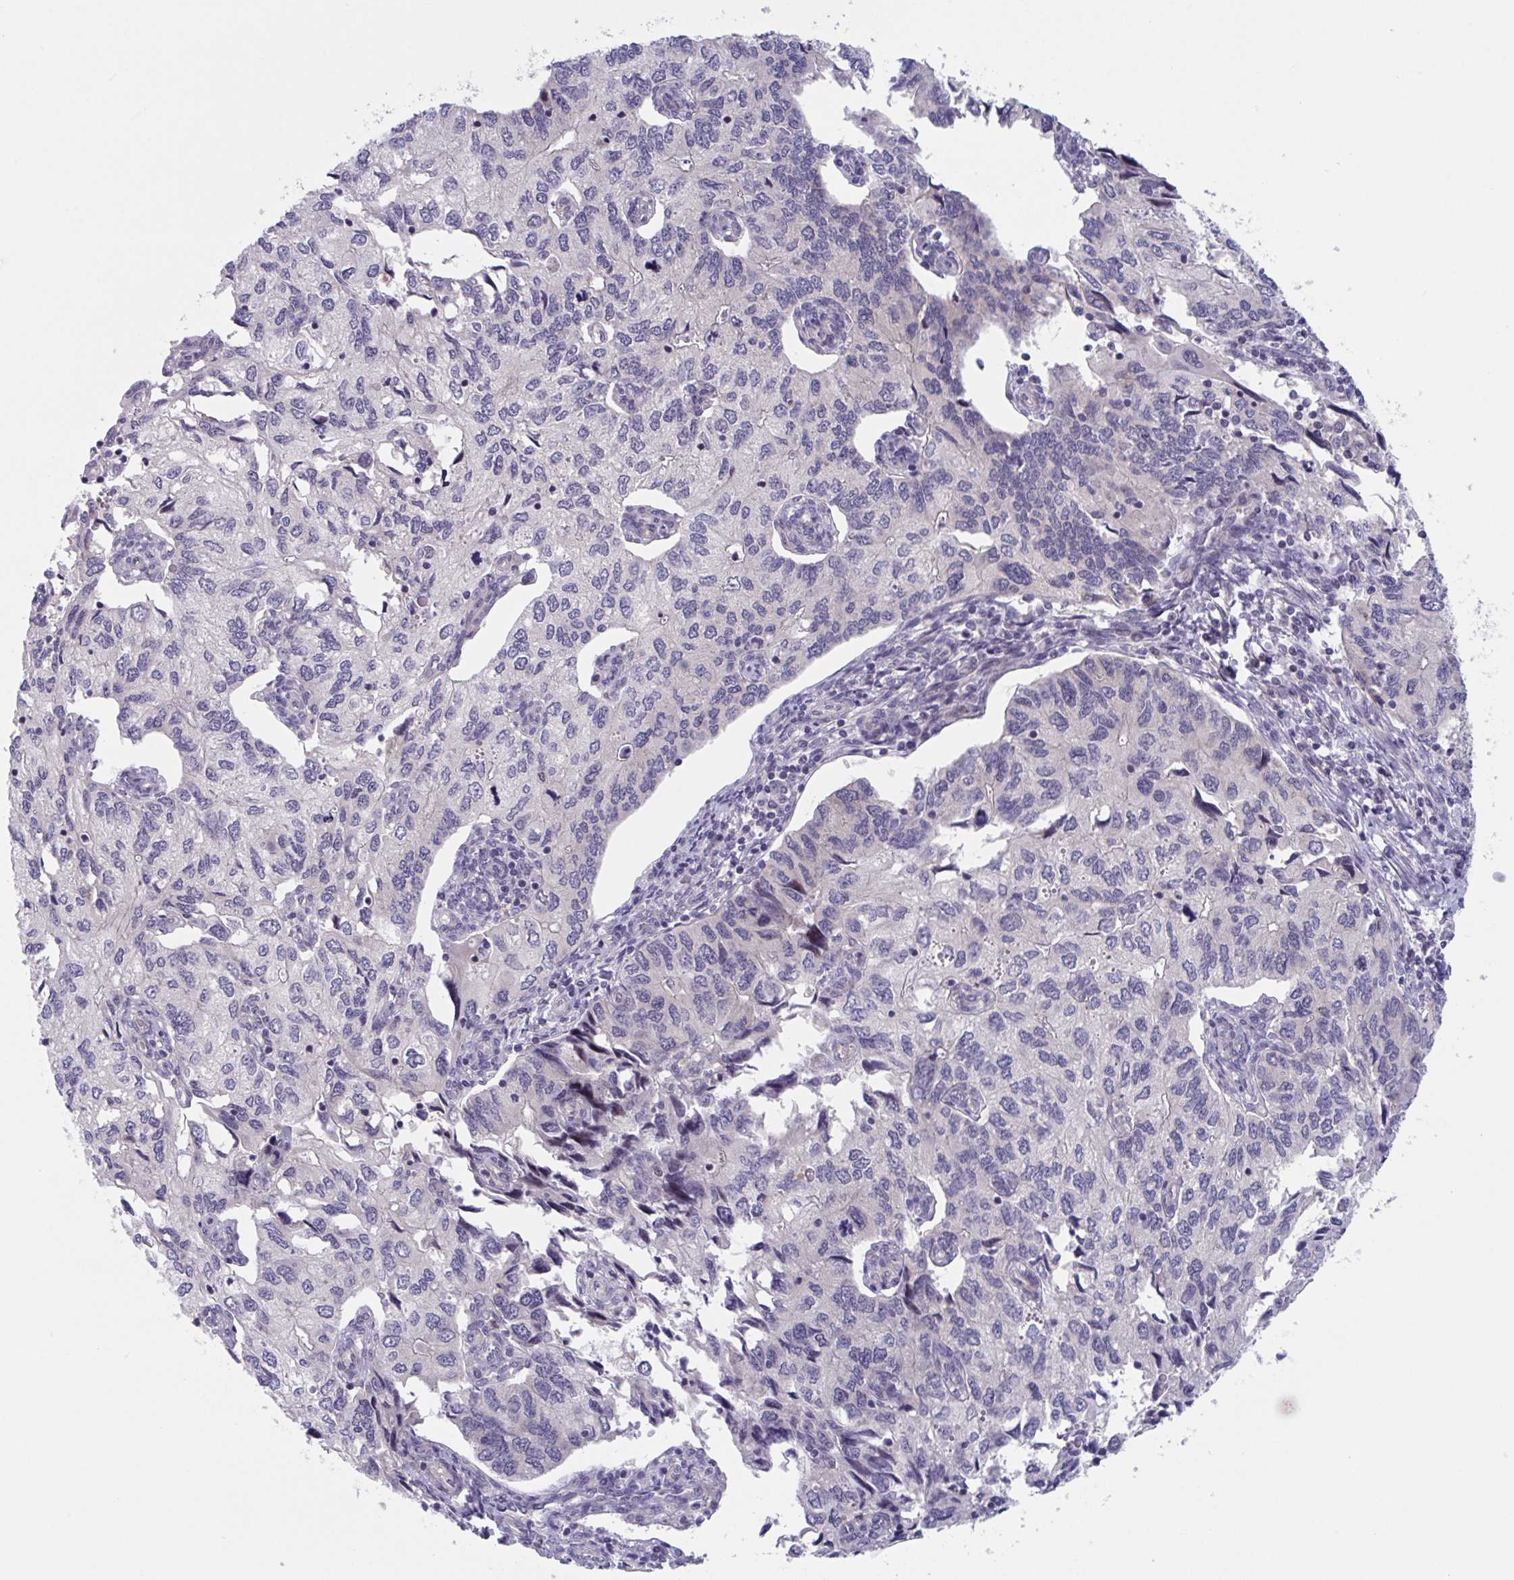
{"staining": {"intensity": "negative", "quantity": "none", "location": "none"}, "tissue": "endometrial cancer", "cell_type": "Tumor cells", "image_type": "cancer", "snomed": [{"axis": "morphology", "description": "Carcinoma, NOS"}, {"axis": "topography", "description": "Uterus"}], "caption": "Immunohistochemical staining of endometrial cancer reveals no significant expression in tumor cells.", "gene": "RIOK1", "patient": {"sex": "female", "age": 76}}